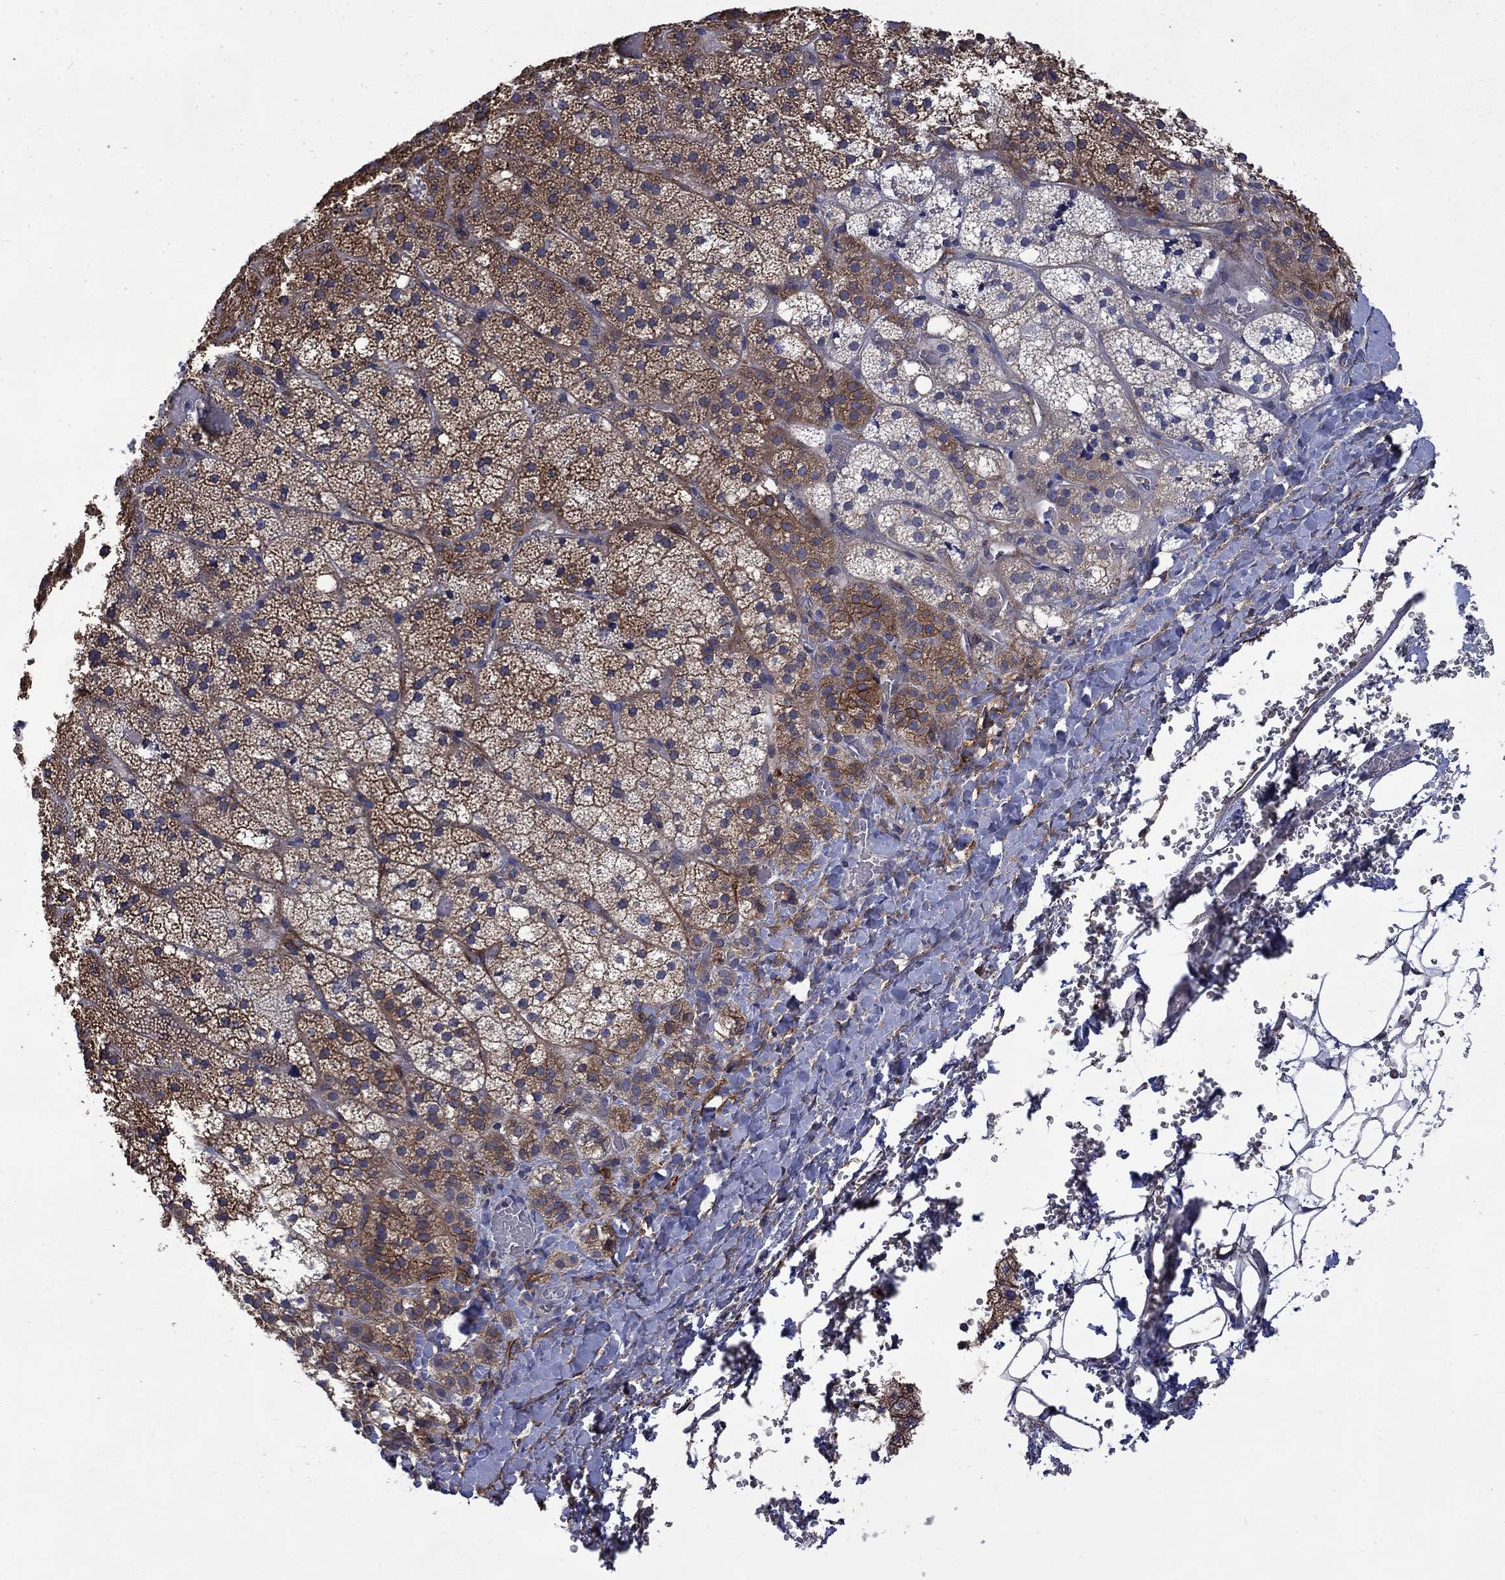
{"staining": {"intensity": "strong", "quantity": "25%-75%", "location": "cytoplasmic/membranous"}, "tissue": "adrenal gland", "cell_type": "Glandular cells", "image_type": "normal", "snomed": [{"axis": "morphology", "description": "Normal tissue, NOS"}, {"axis": "topography", "description": "Adrenal gland"}], "caption": "Protein staining shows strong cytoplasmic/membranous staining in about 25%-75% of glandular cells in normal adrenal gland.", "gene": "HSPA12A", "patient": {"sex": "male", "age": 53}}